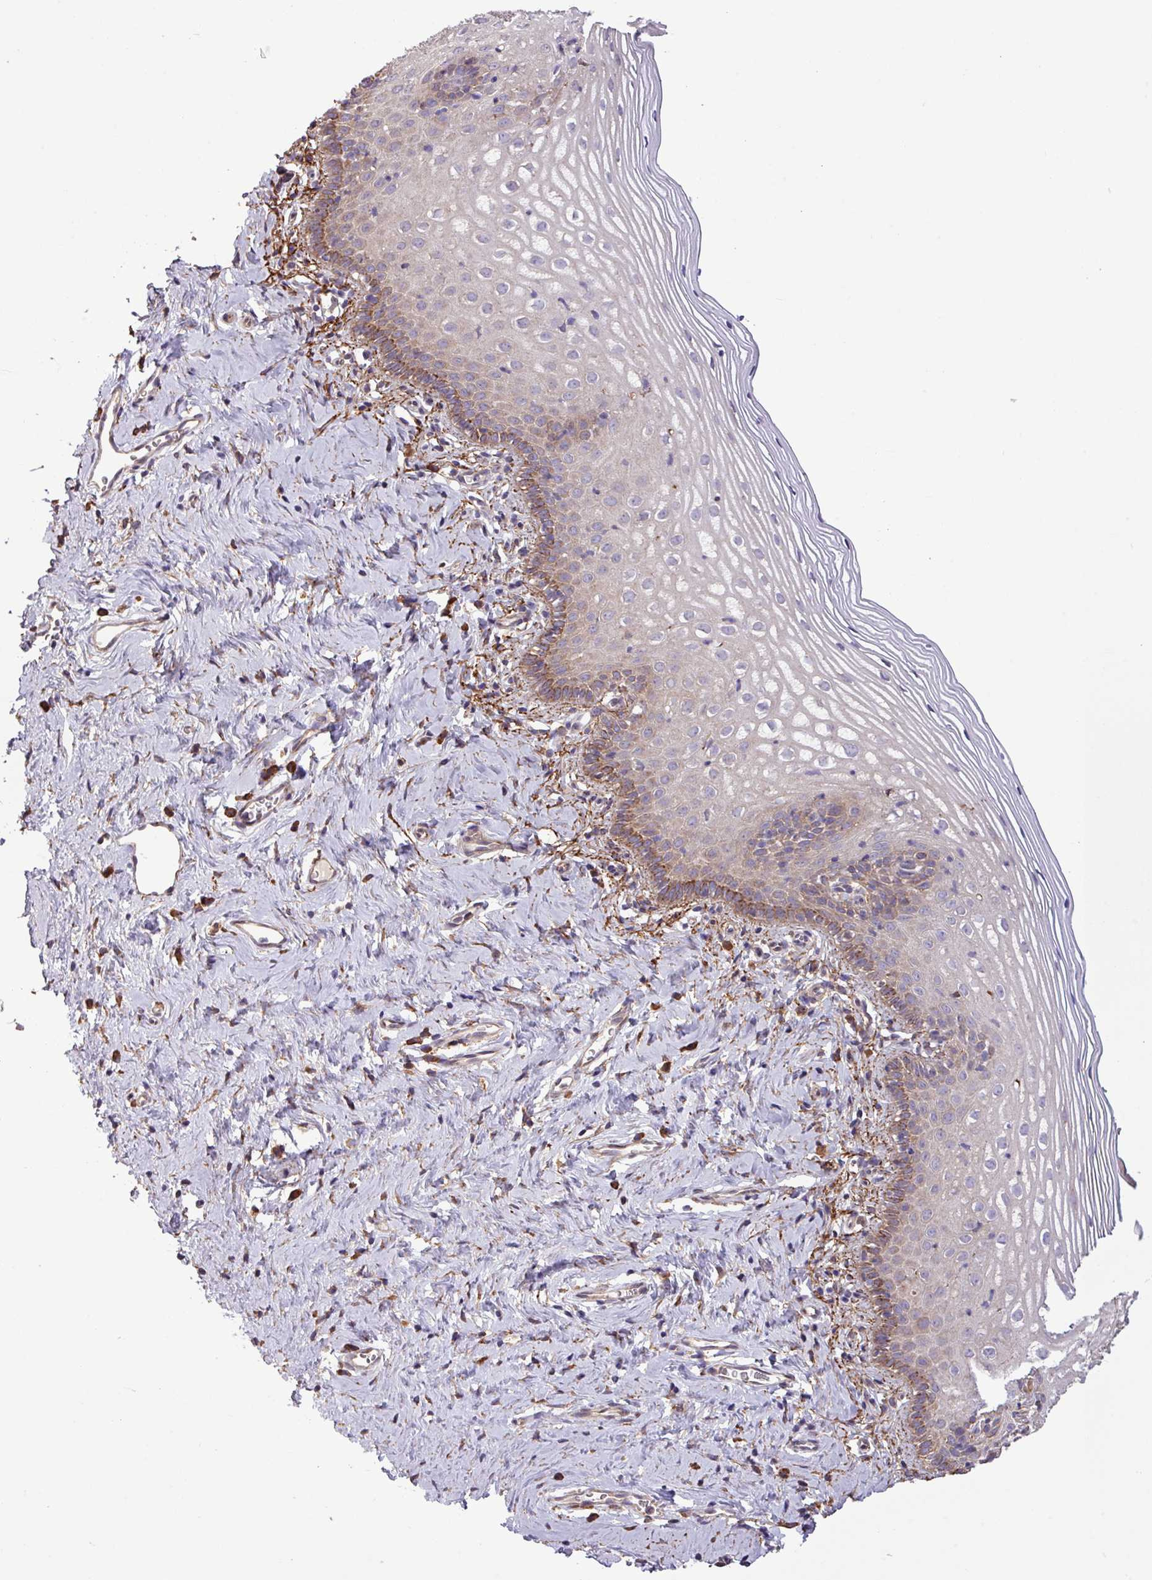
{"staining": {"intensity": "moderate", "quantity": ">75%", "location": "cytoplasmic/membranous"}, "tissue": "cervix", "cell_type": "Glandular cells", "image_type": "normal", "snomed": [{"axis": "morphology", "description": "Normal tissue, NOS"}, {"axis": "topography", "description": "Cervix"}], "caption": "There is medium levels of moderate cytoplasmic/membranous staining in glandular cells of unremarkable cervix, as demonstrated by immunohistochemical staining (brown color).", "gene": "MEGF6", "patient": {"sex": "female", "age": 44}}